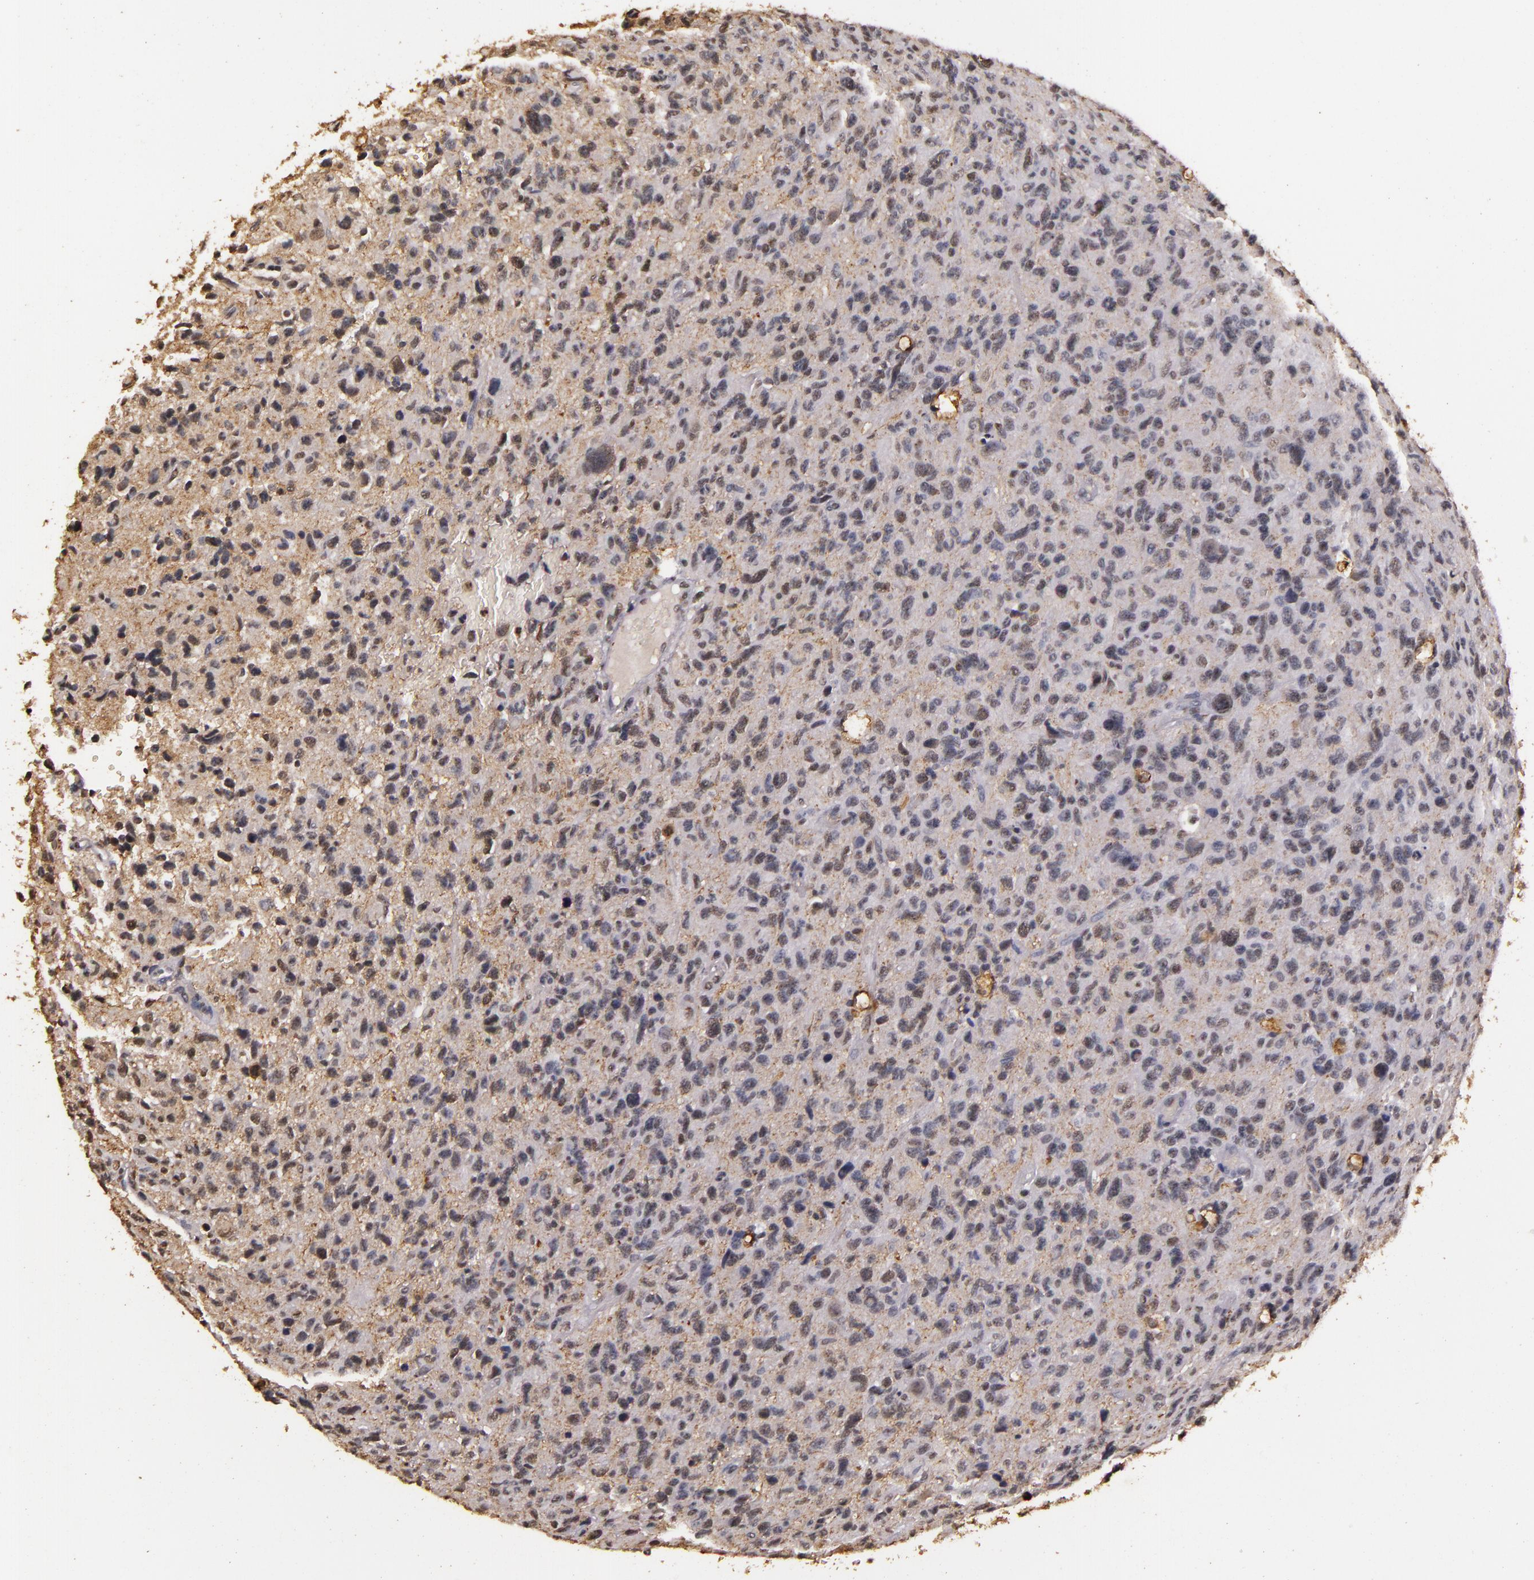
{"staining": {"intensity": "weak", "quantity": "<25%", "location": "nuclear"}, "tissue": "glioma", "cell_type": "Tumor cells", "image_type": "cancer", "snomed": [{"axis": "morphology", "description": "Glioma, malignant, High grade"}, {"axis": "topography", "description": "Brain"}], "caption": "Glioma stained for a protein using immunohistochemistry reveals no staining tumor cells.", "gene": "CBX3", "patient": {"sex": "female", "age": 60}}